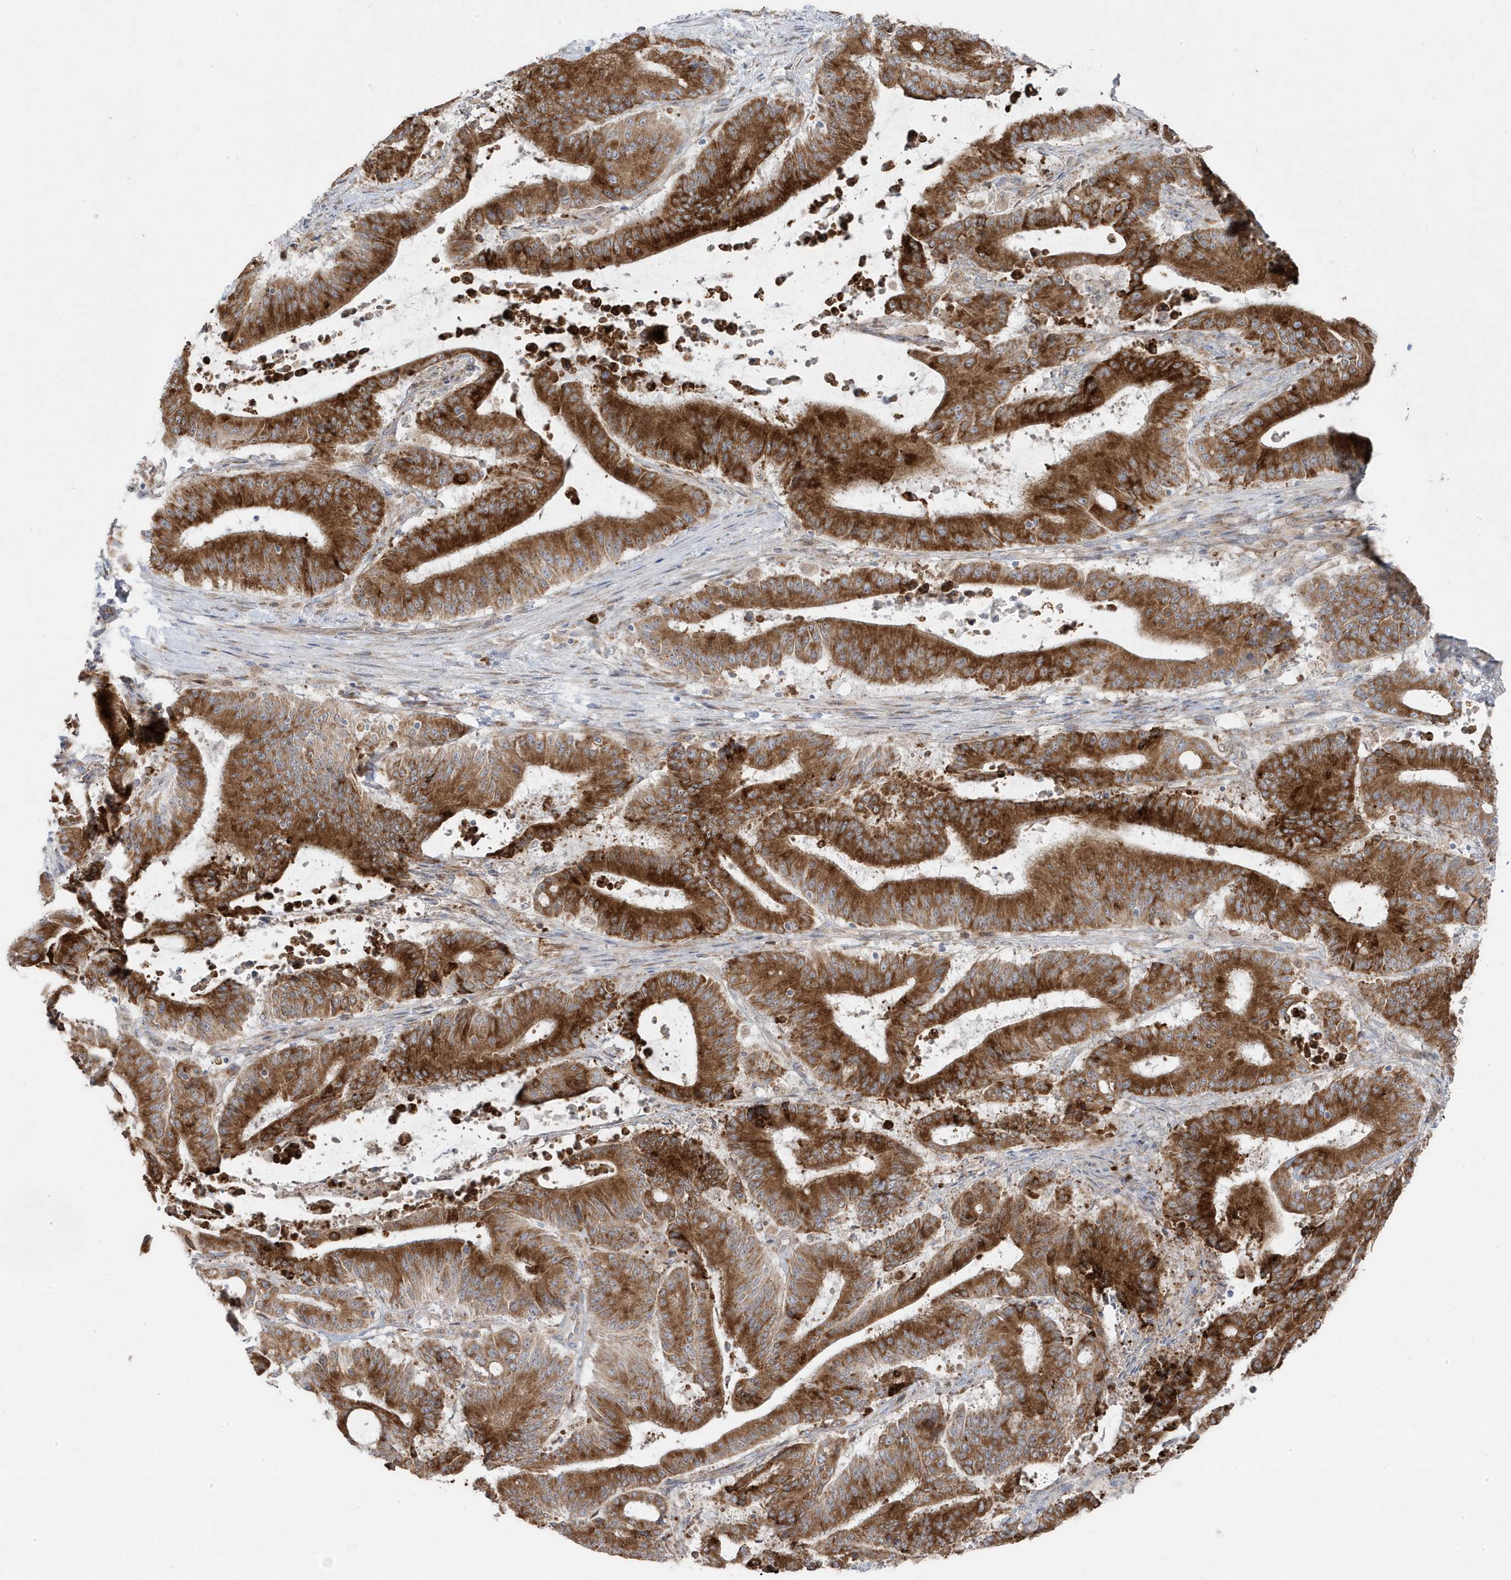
{"staining": {"intensity": "strong", "quantity": ">75%", "location": "cytoplasmic/membranous"}, "tissue": "liver cancer", "cell_type": "Tumor cells", "image_type": "cancer", "snomed": [{"axis": "morphology", "description": "Normal tissue, NOS"}, {"axis": "morphology", "description": "Cholangiocarcinoma"}, {"axis": "topography", "description": "Liver"}, {"axis": "topography", "description": "Peripheral nerve tissue"}], "caption": "Strong cytoplasmic/membranous protein positivity is present in about >75% of tumor cells in cholangiocarcinoma (liver). (DAB = brown stain, brightfield microscopy at high magnification).", "gene": "ZNF654", "patient": {"sex": "female", "age": 73}}